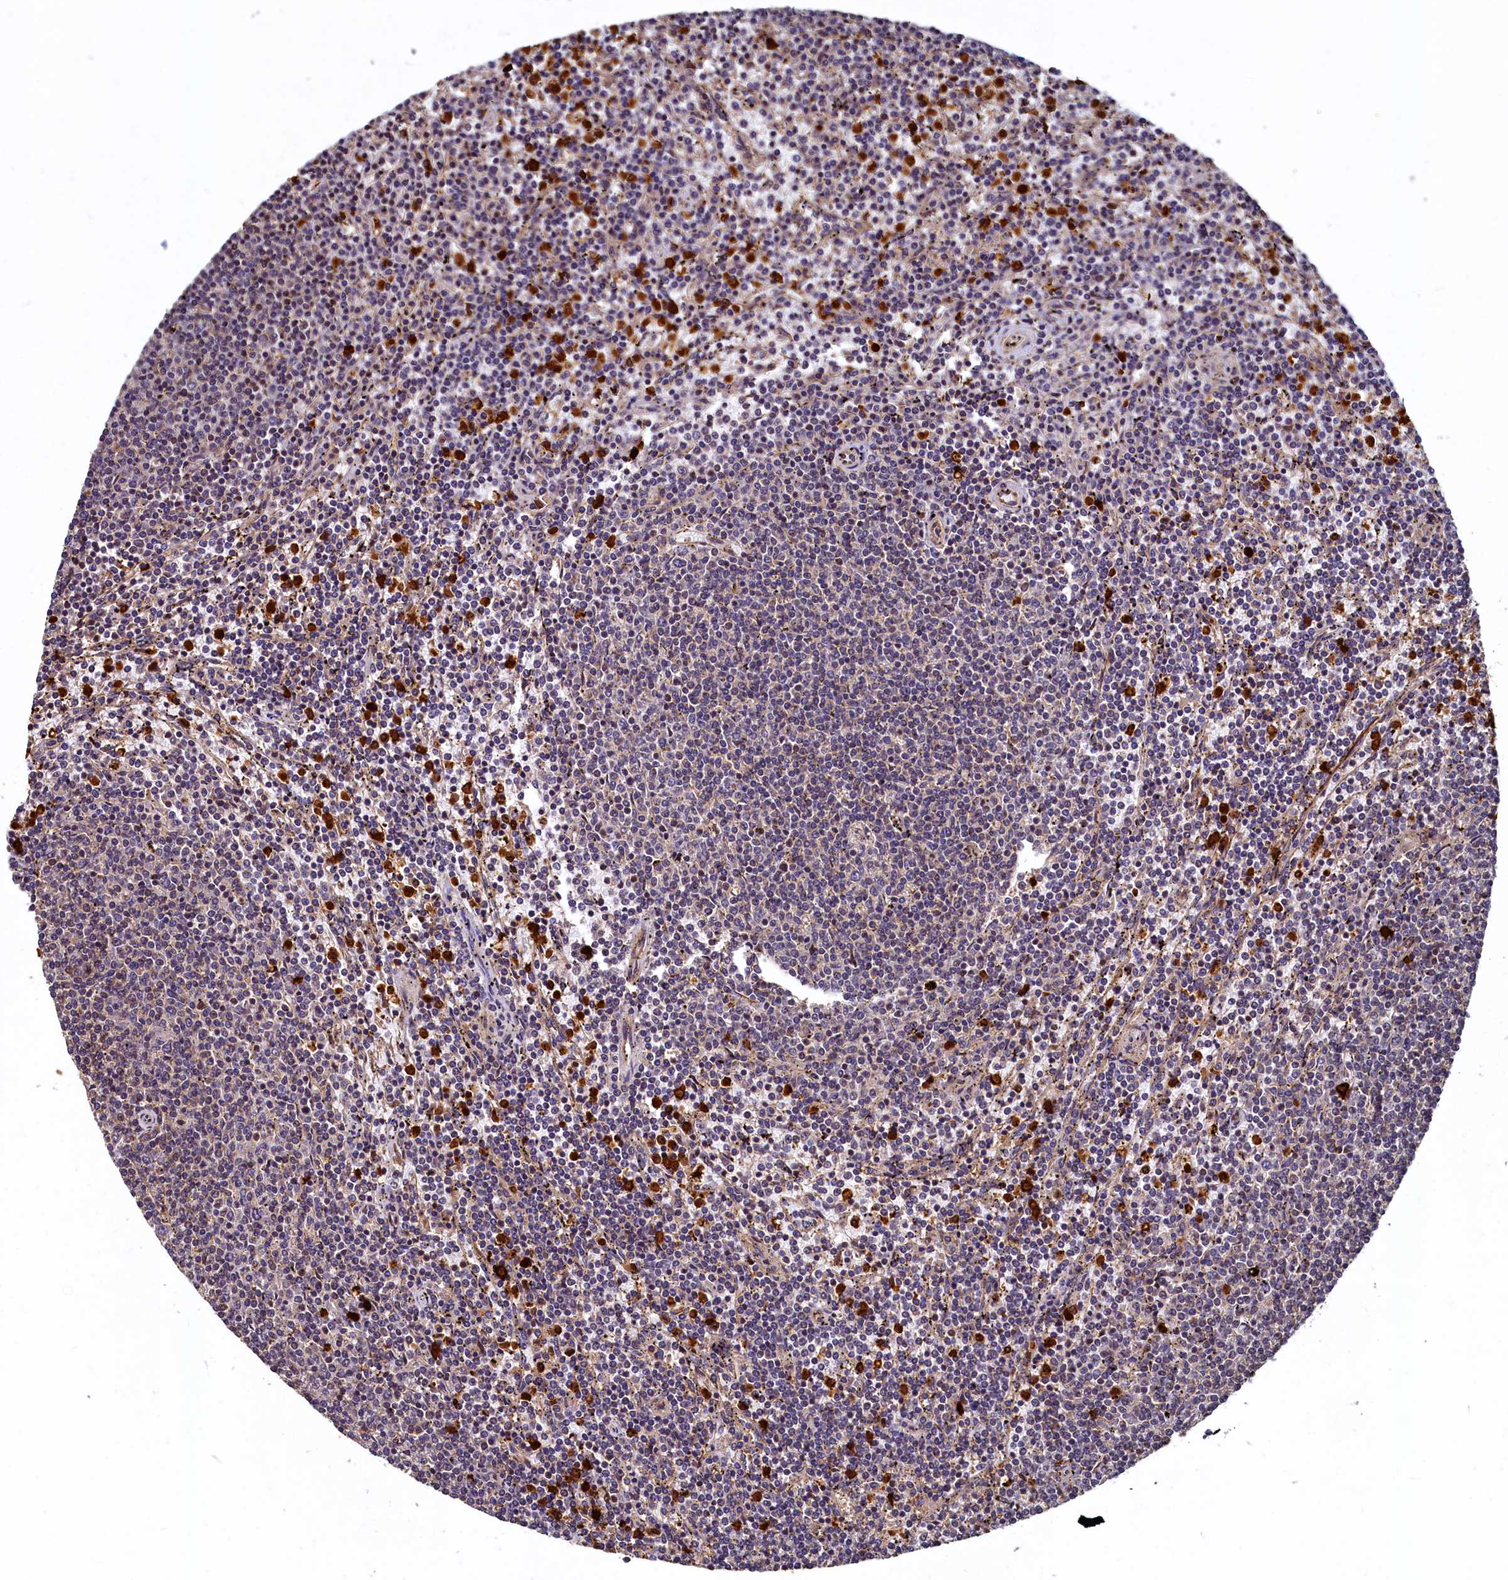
{"staining": {"intensity": "negative", "quantity": "none", "location": "none"}, "tissue": "lymphoma", "cell_type": "Tumor cells", "image_type": "cancer", "snomed": [{"axis": "morphology", "description": "Malignant lymphoma, non-Hodgkin's type, Low grade"}, {"axis": "topography", "description": "Spleen"}], "caption": "Tumor cells show no significant expression in lymphoma.", "gene": "CCDC102B", "patient": {"sex": "female", "age": 50}}